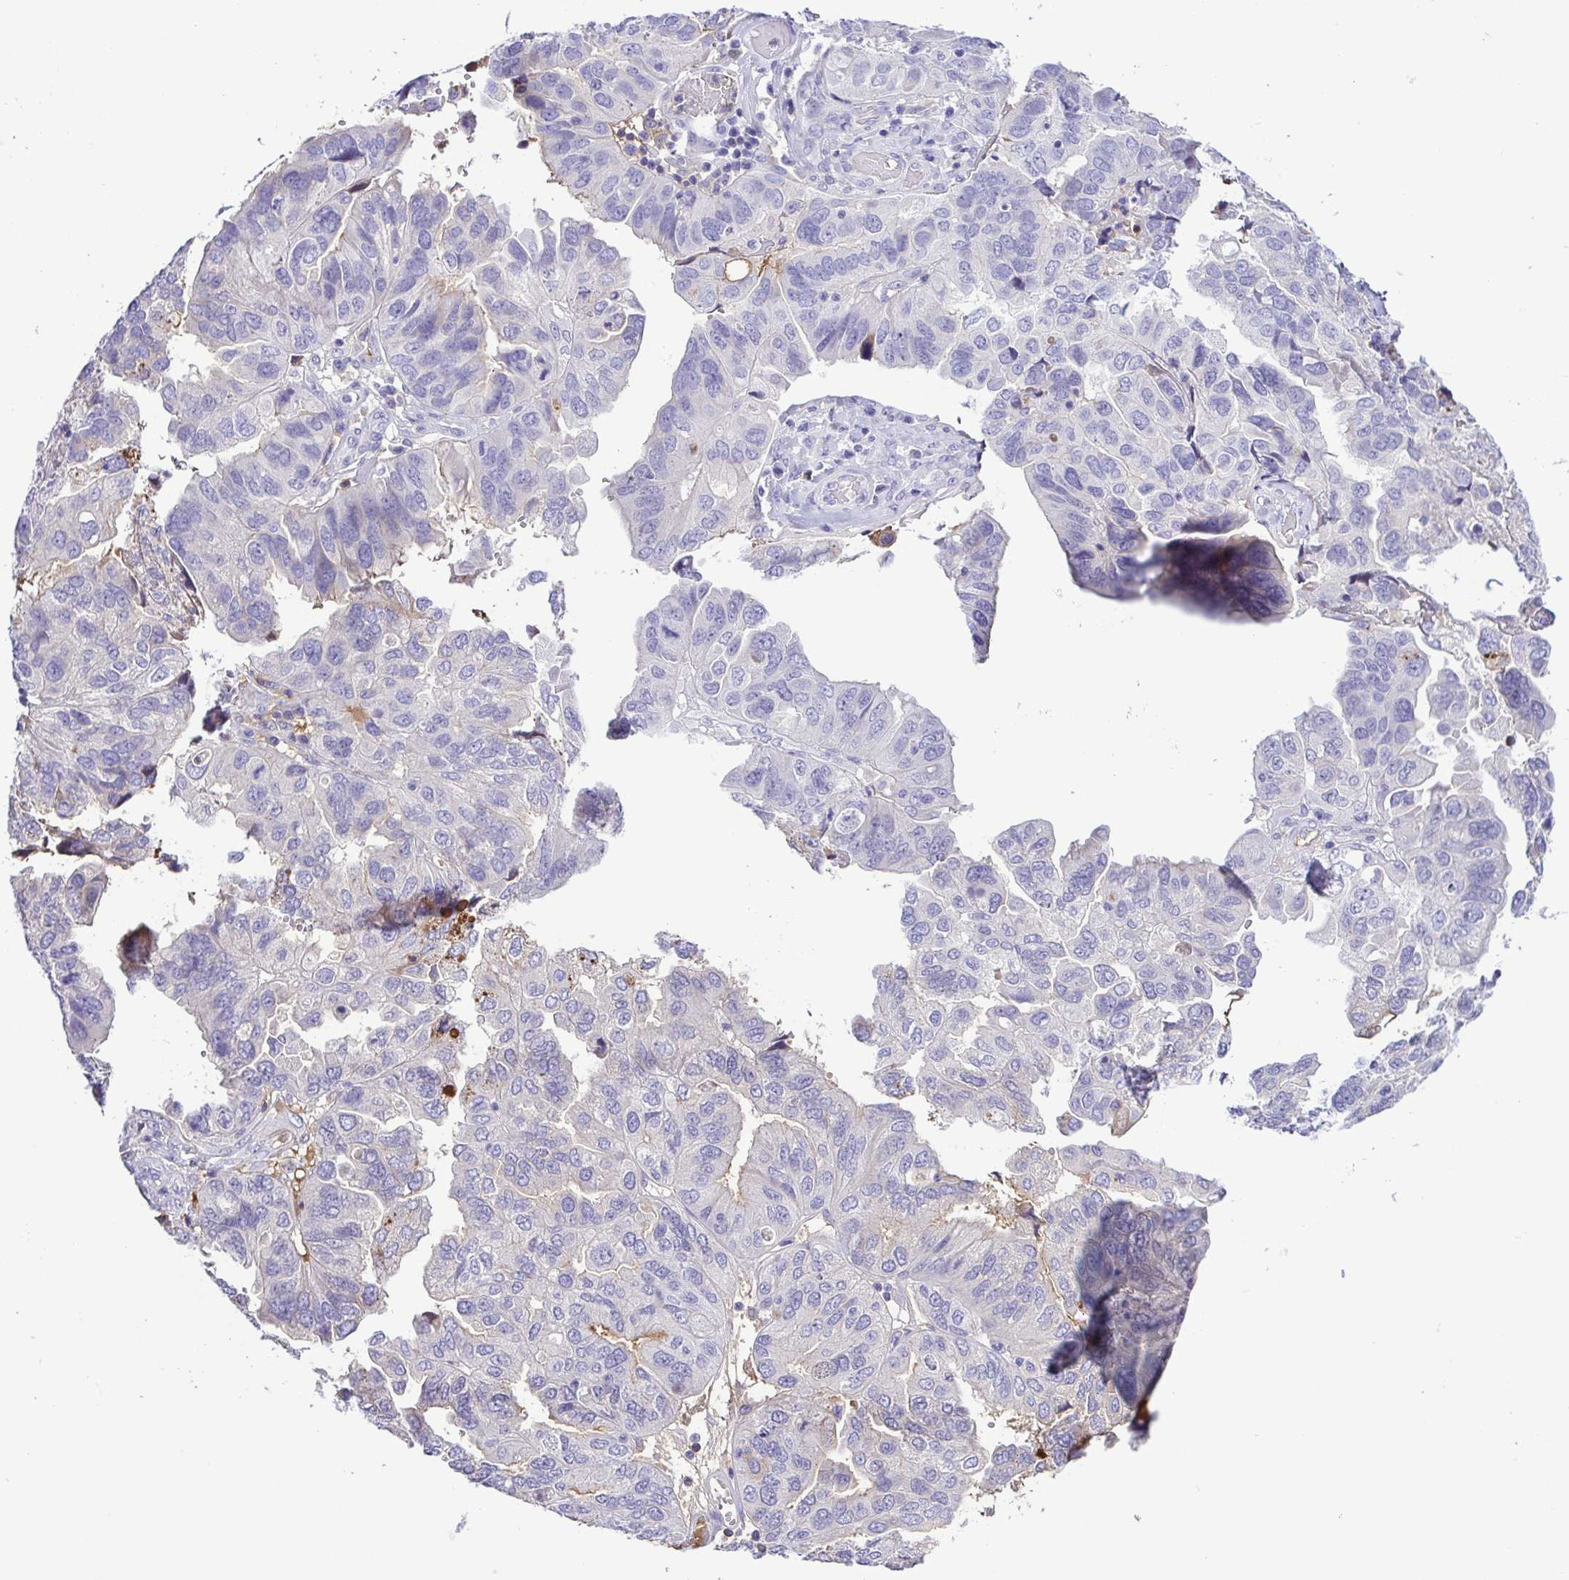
{"staining": {"intensity": "negative", "quantity": "none", "location": "none"}, "tissue": "ovarian cancer", "cell_type": "Tumor cells", "image_type": "cancer", "snomed": [{"axis": "morphology", "description": "Cystadenocarcinoma, serous, NOS"}, {"axis": "topography", "description": "Ovary"}], "caption": "IHC of ovarian cancer exhibits no expression in tumor cells. (DAB (3,3'-diaminobenzidine) immunohistochemistry (IHC) visualized using brightfield microscopy, high magnification).", "gene": "IGFL1", "patient": {"sex": "female", "age": 79}}